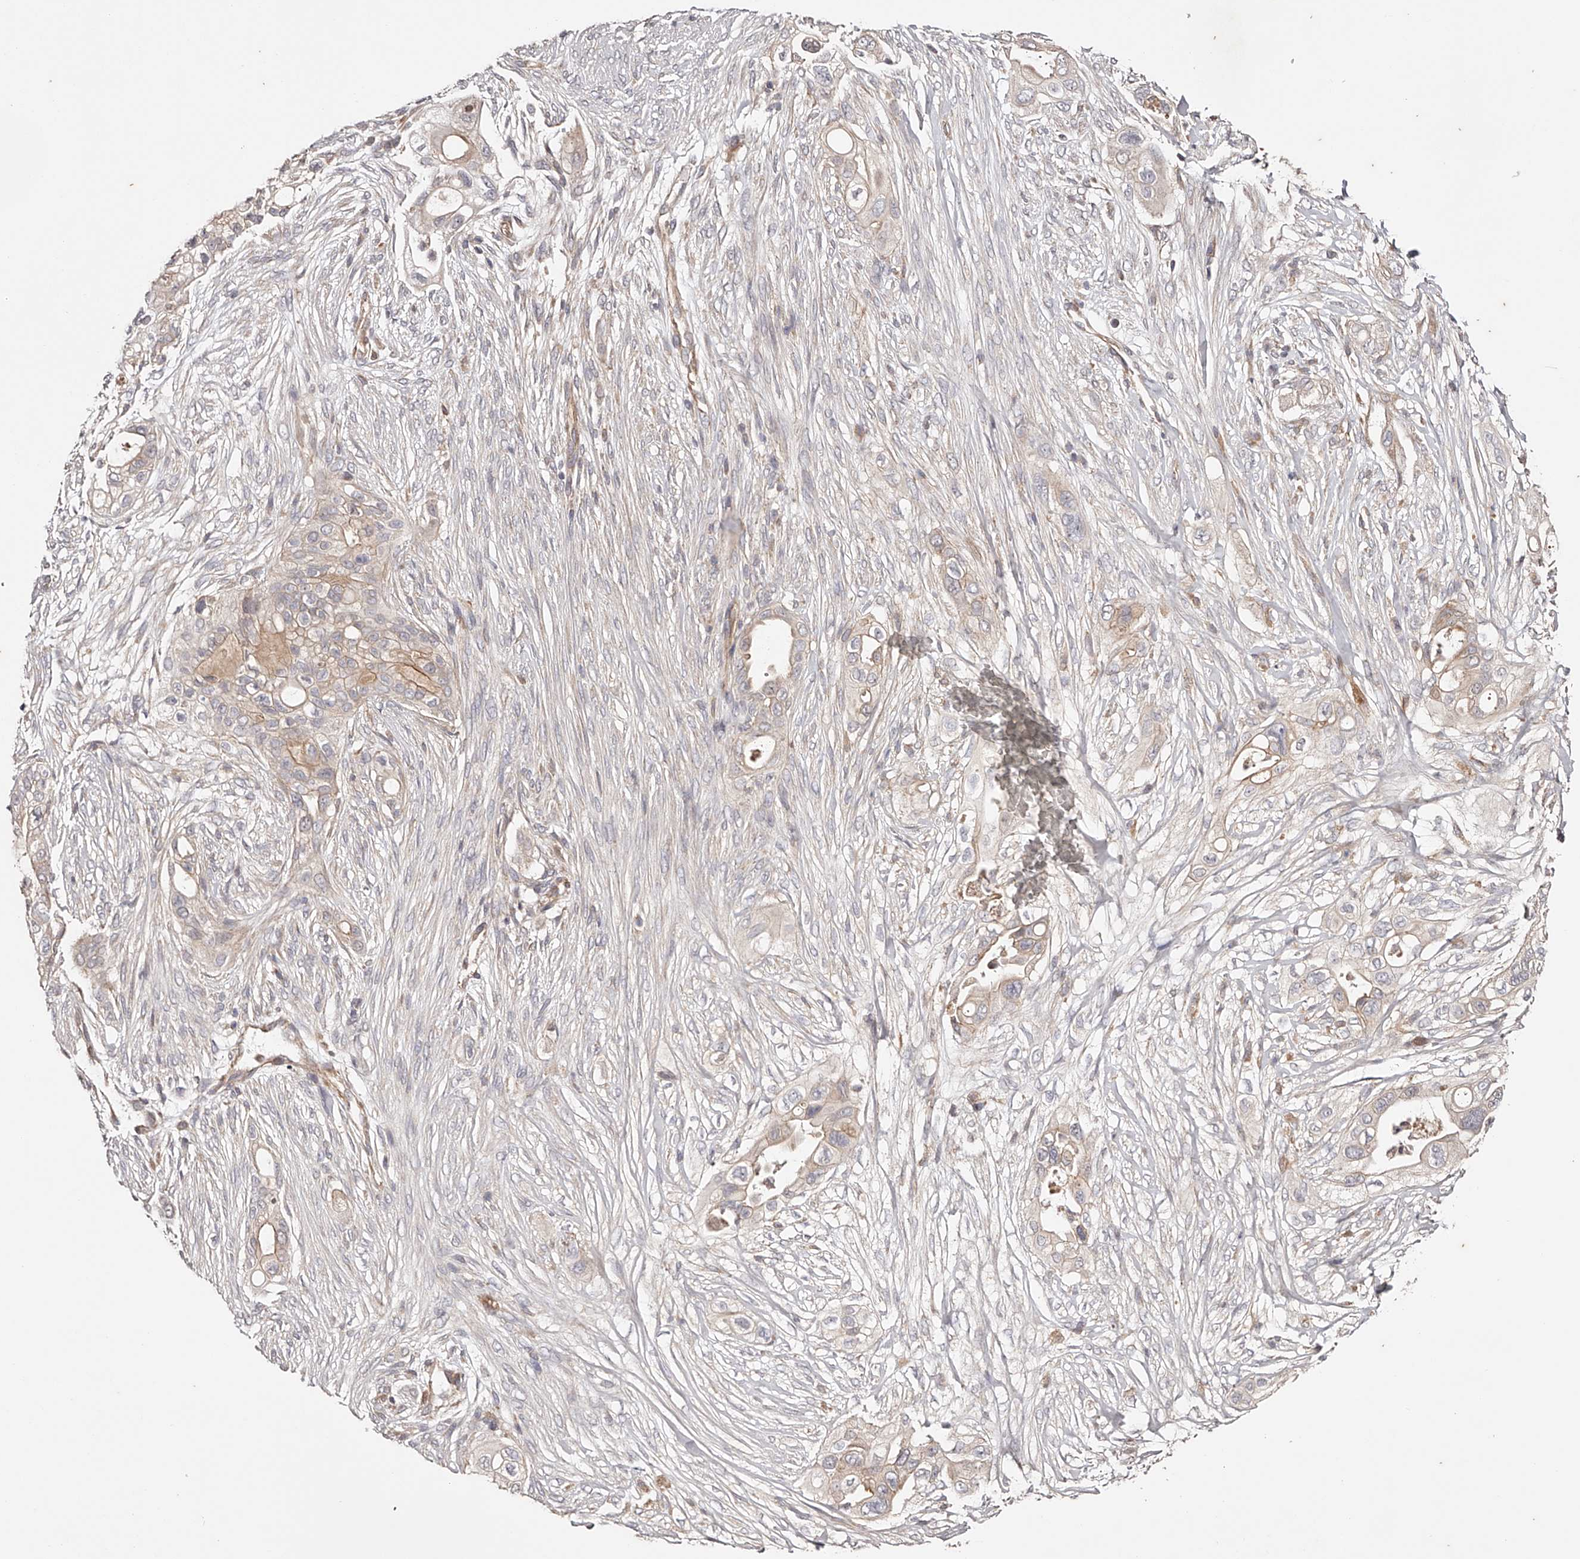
{"staining": {"intensity": "weak", "quantity": "<25%", "location": "cytoplasmic/membranous"}, "tissue": "pancreatic cancer", "cell_type": "Tumor cells", "image_type": "cancer", "snomed": [{"axis": "morphology", "description": "Adenocarcinoma, NOS"}, {"axis": "topography", "description": "Pancreas"}], "caption": "Pancreatic cancer (adenocarcinoma) was stained to show a protein in brown. There is no significant staining in tumor cells. The staining was performed using DAB to visualize the protein expression in brown, while the nuclei were stained in blue with hematoxylin (Magnification: 20x).", "gene": "USP21", "patient": {"sex": "male", "age": 53}}